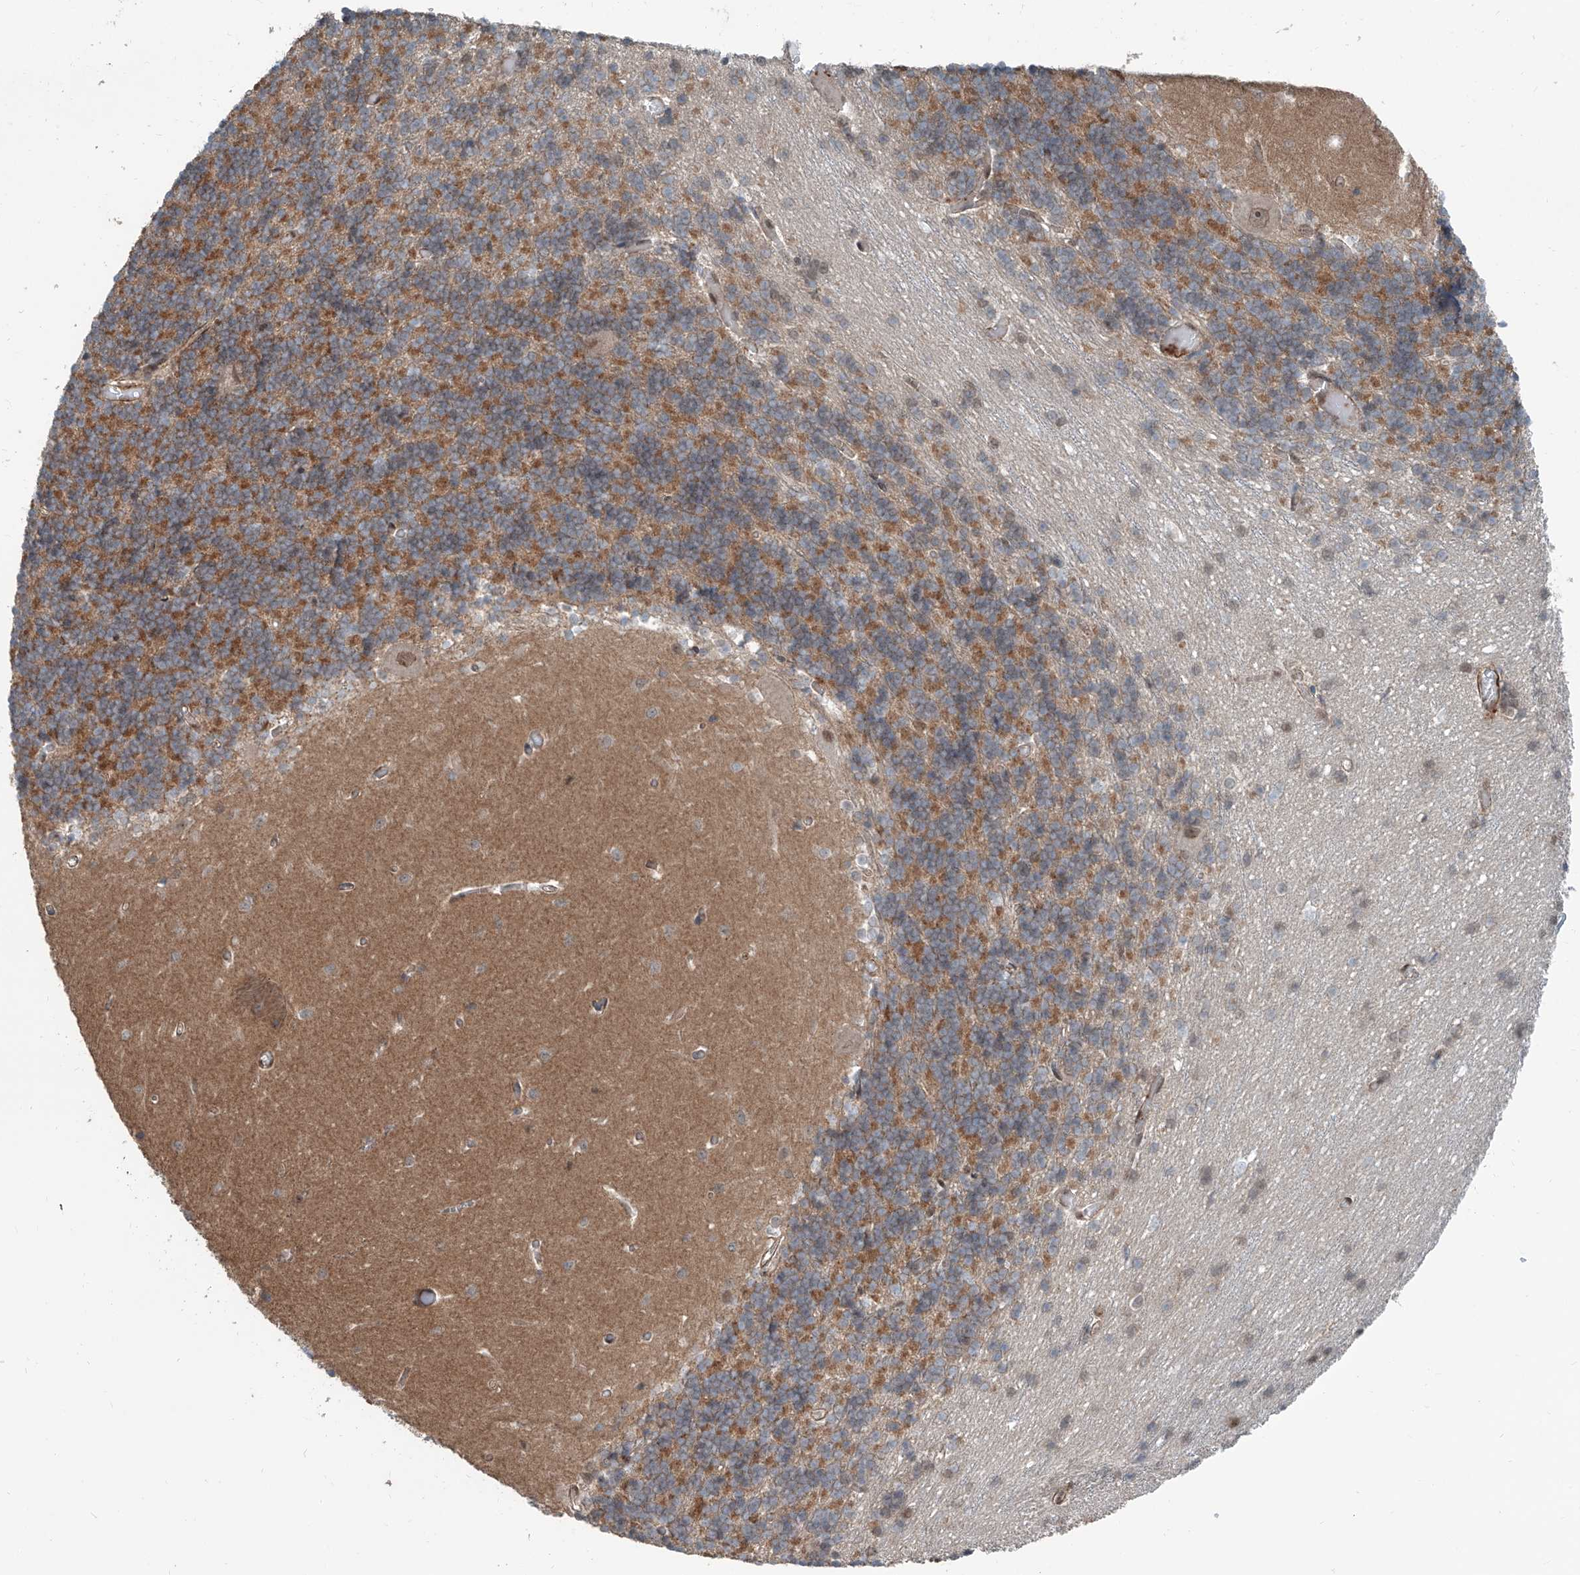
{"staining": {"intensity": "weak", "quantity": "25%-75%", "location": "cytoplasmic/membranous"}, "tissue": "cerebellum", "cell_type": "Cells in granular layer", "image_type": "normal", "snomed": [{"axis": "morphology", "description": "Normal tissue, NOS"}, {"axis": "topography", "description": "Cerebellum"}], "caption": "Cerebellum stained with a brown dye demonstrates weak cytoplasmic/membranous positive staining in about 25%-75% of cells in granular layer.", "gene": "SDE2", "patient": {"sex": "male", "age": 37}}